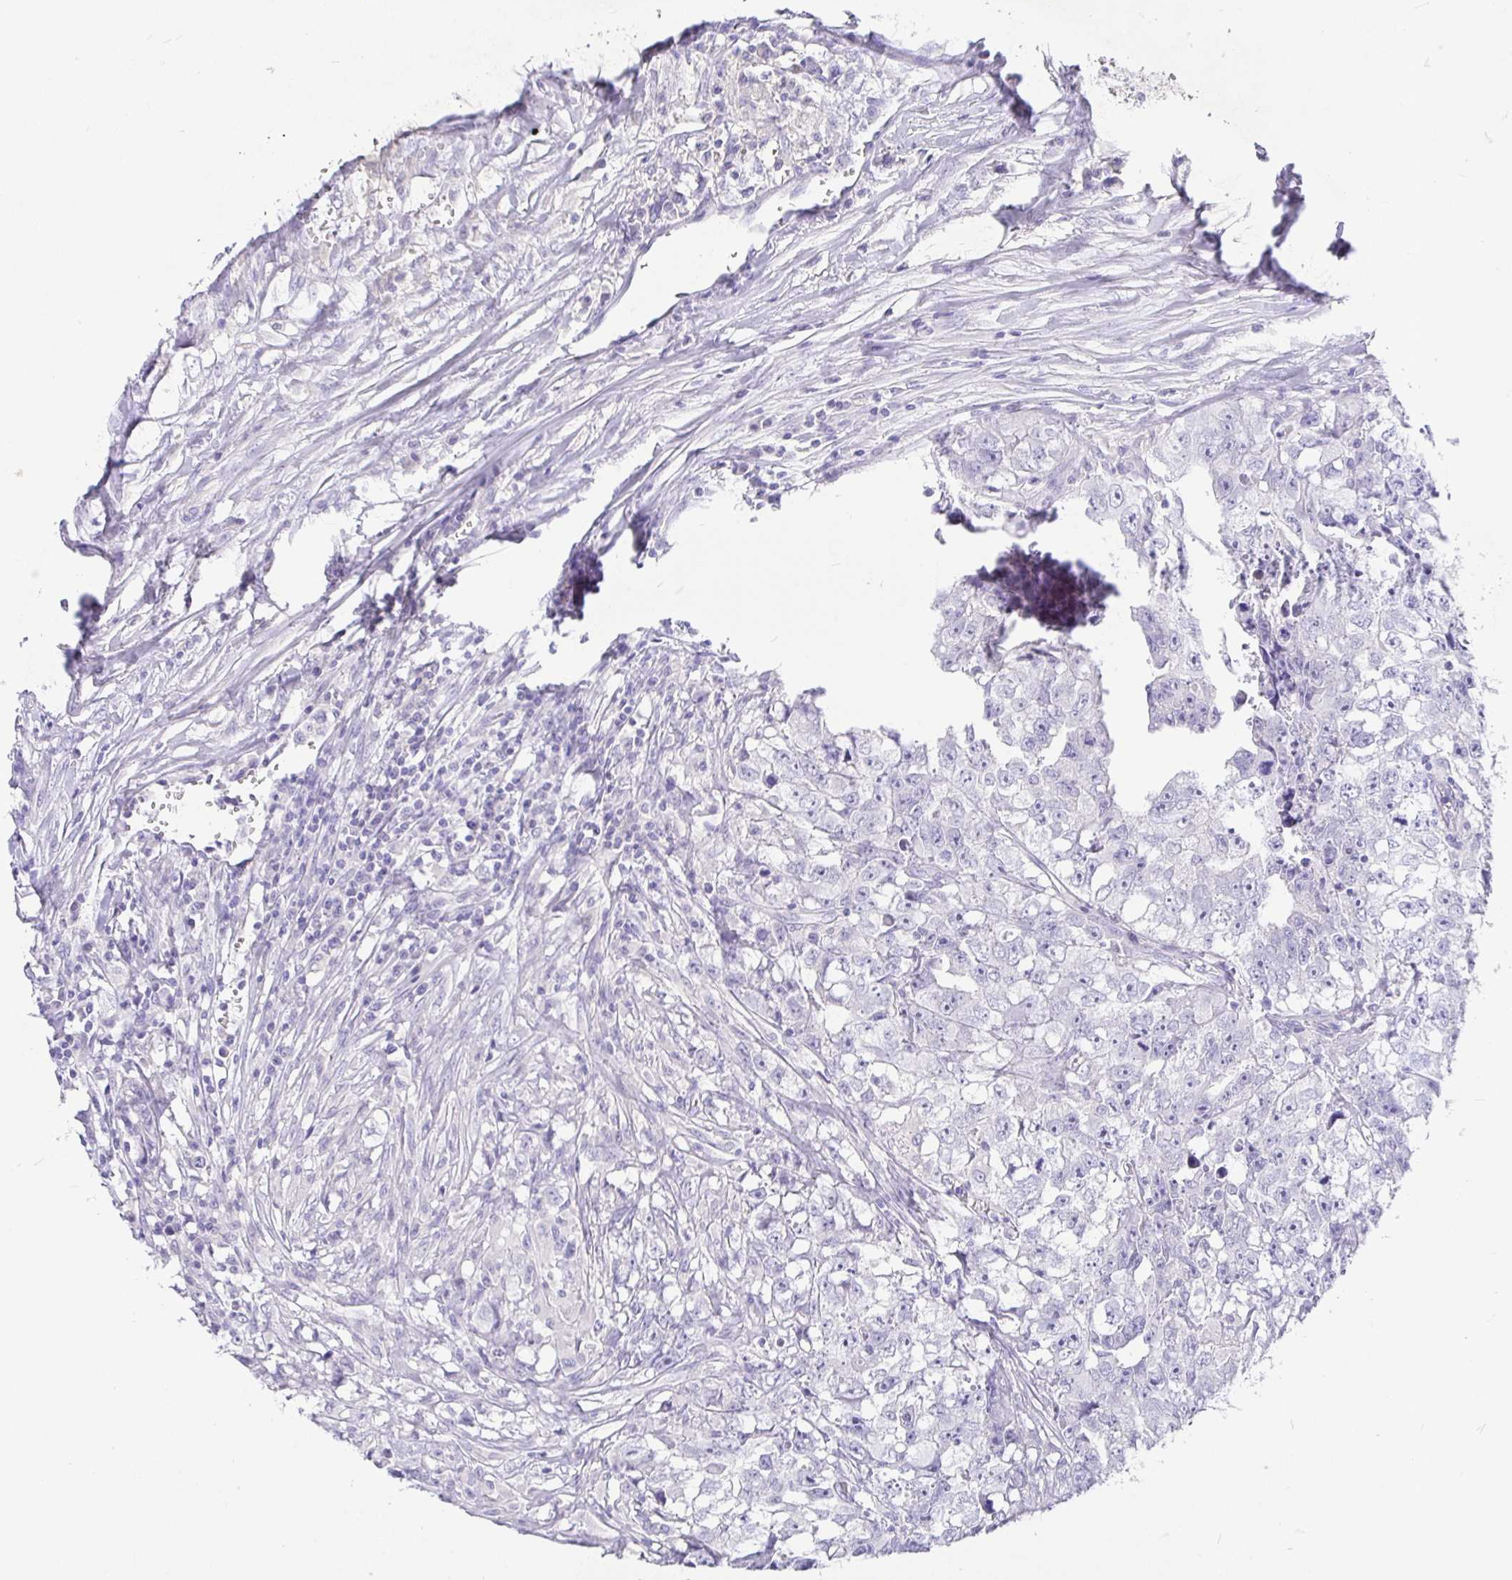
{"staining": {"intensity": "negative", "quantity": "none", "location": "none"}, "tissue": "testis cancer", "cell_type": "Tumor cells", "image_type": "cancer", "snomed": [{"axis": "morphology", "description": "Carcinoma, Embryonal, NOS"}, {"axis": "morphology", "description": "Teratoma, malignant, NOS"}, {"axis": "topography", "description": "Testis"}], "caption": "An IHC micrograph of testis embryonal carcinoma is shown. There is no staining in tumor cells of testis embryonal carcinoma.", "gene": "TPTE", "patient": {"sex": "male", "age": 24}}